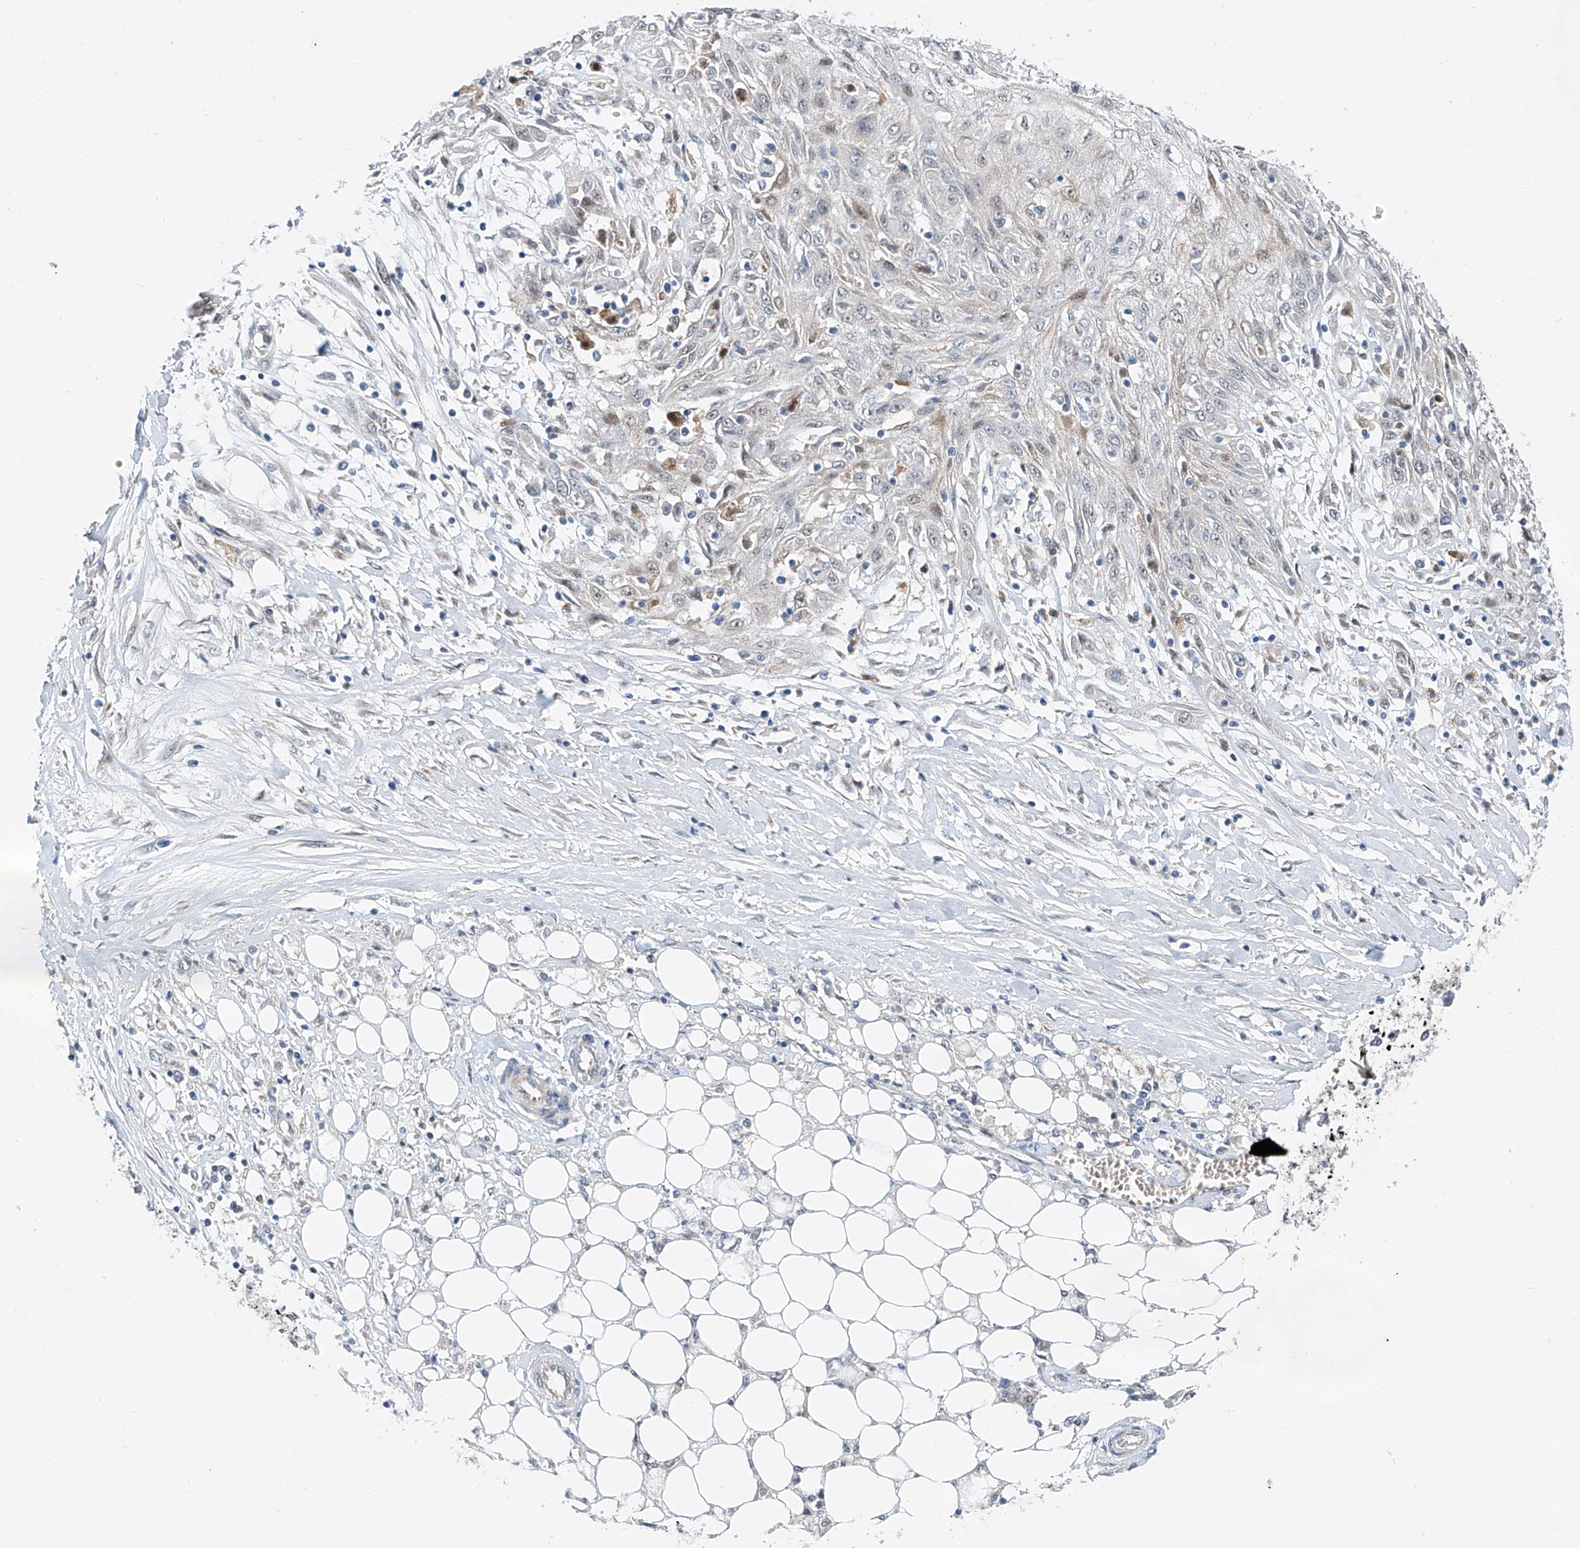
{"staining": {"intensity": "negative", "quantity": "none", "location": "none"}, "tissue": "skin cancer", "cell_type": "Tumor cells", "image_type": "cancer", "snomed": [{"axis": "morphology", "description": "Squamous cell carcinoma, NOS"}, {"axis": "morphology", "description": "Squamous cell carcinoma, metastatic, NOS"}, {"axis": "topography", "description": "Skin"}, {"axis": "topography", "description": "Lymph node"}], "caption": "This is an immunohistochemistry micrograph of human skin cancer (metastatic squamous cell carcinoma). There is no positivity in tumor cells.", "gene": "CLDND1", "patient": {"sex": "male", "age": 75}}